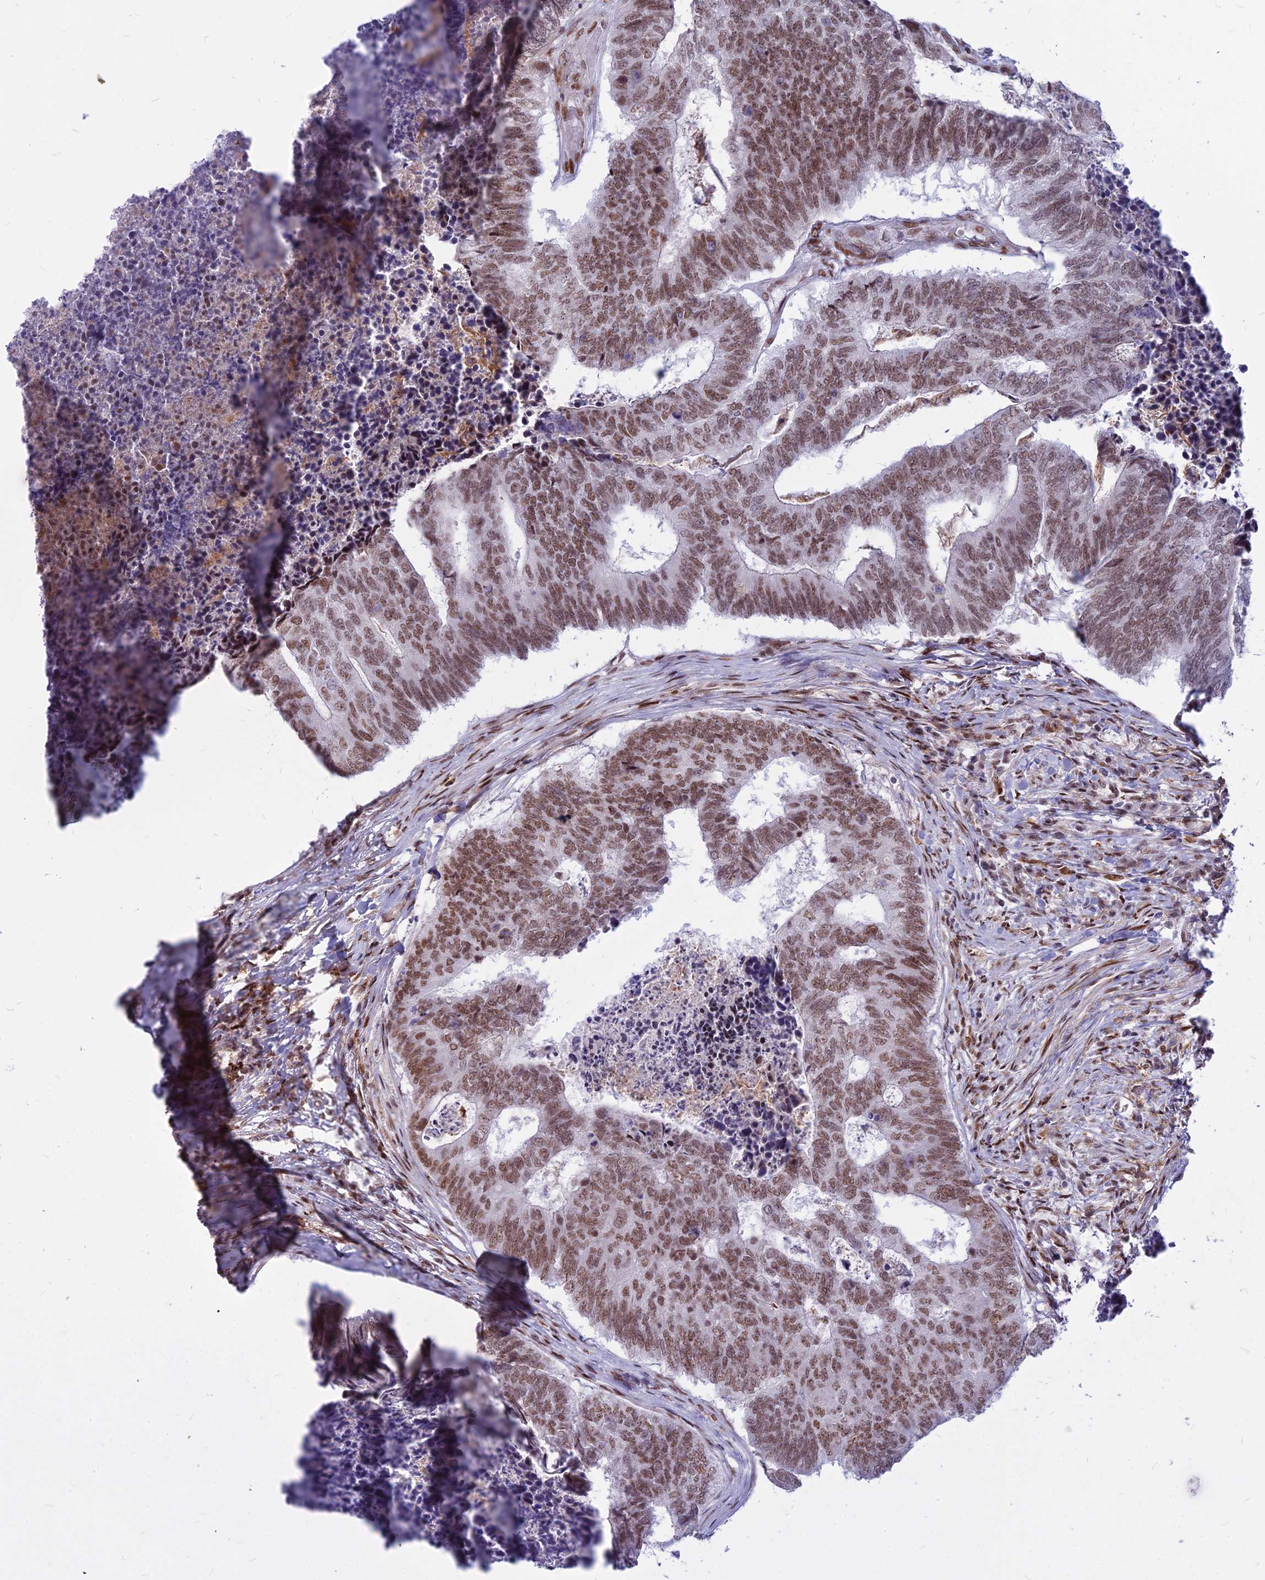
{"staining": {"intensity": "moderate", "quantity": ">75%", "location": "nuclear"}, "tissue": "colorectal cancer", "cell_type": "Tumor cells", "image_type": "cancer", "snomed": [{"axis": "morphology", "description": "Adenocarcinoma, NOS"}, {"axis": "topography", "description": "Colon"}], "caption": "Moderate nuclear expression is appreciated in about >75% of tumor cells in colorectal cancer.", "gene": "ALG10", "patient": {"sex": "female", "age": 67}}